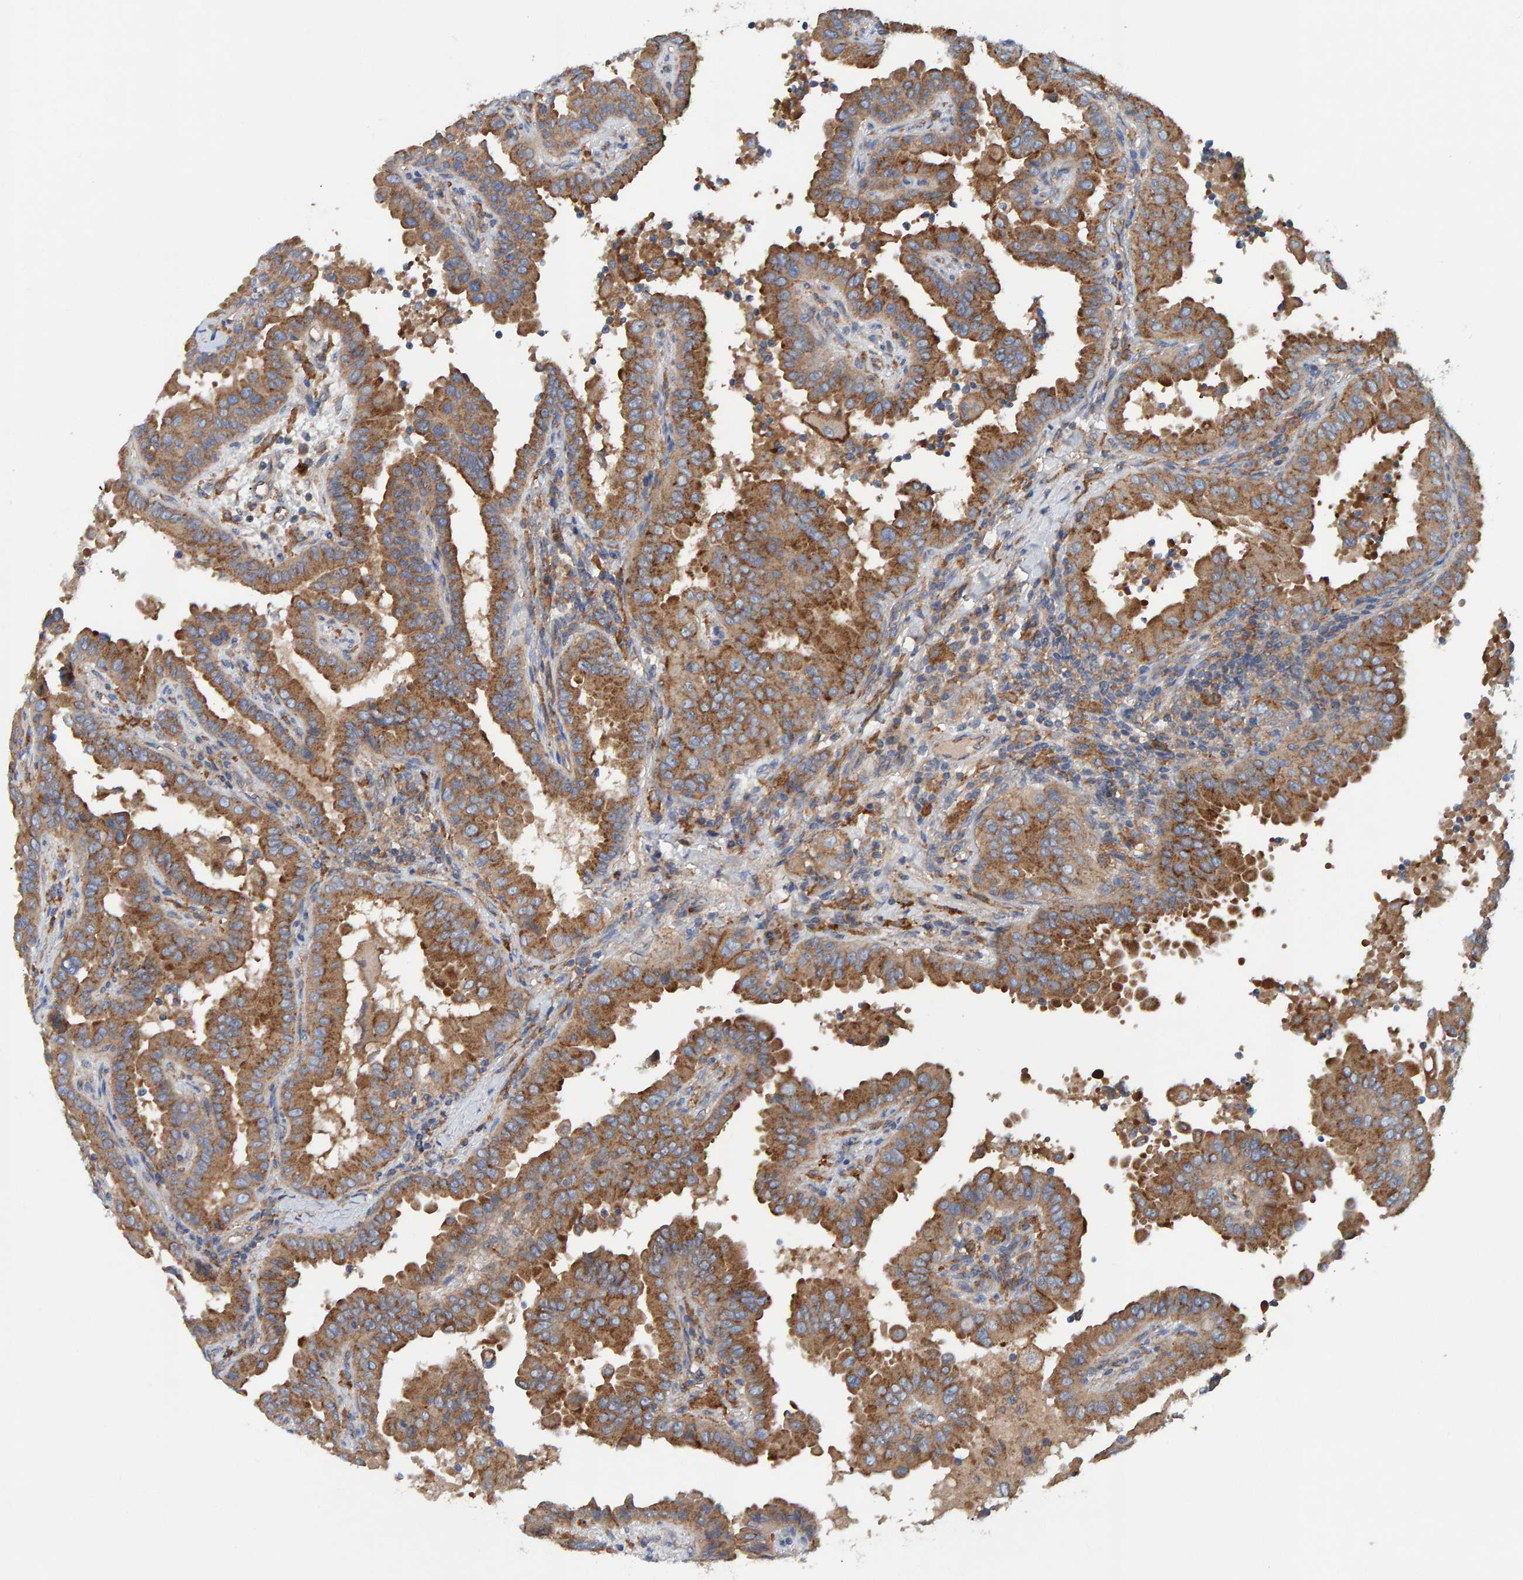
{"staining": {"intensity": "moderate", "quantity": ">75%", "location": "cytoplasmic/membranous"}, "tissue": "thyroid cancer", "cell_type": "Tumor cells", "image_type": "cancer", "snomed": [{"axis": "morphology", "description": "Papillary adenocarcinoma, NOS"}, {"axis": "topography", "description": "Thyroid gland"}], "caption": "DAB (3,3'-diaminobenzidine) immunohistochemical staining of thyroid cancer reveals moderate cytoplasmic/membranous protein expression in approximately >75% of tumor cells.", "gene": "MKLN1", "patient": {"sex": "male", "age": 33}}